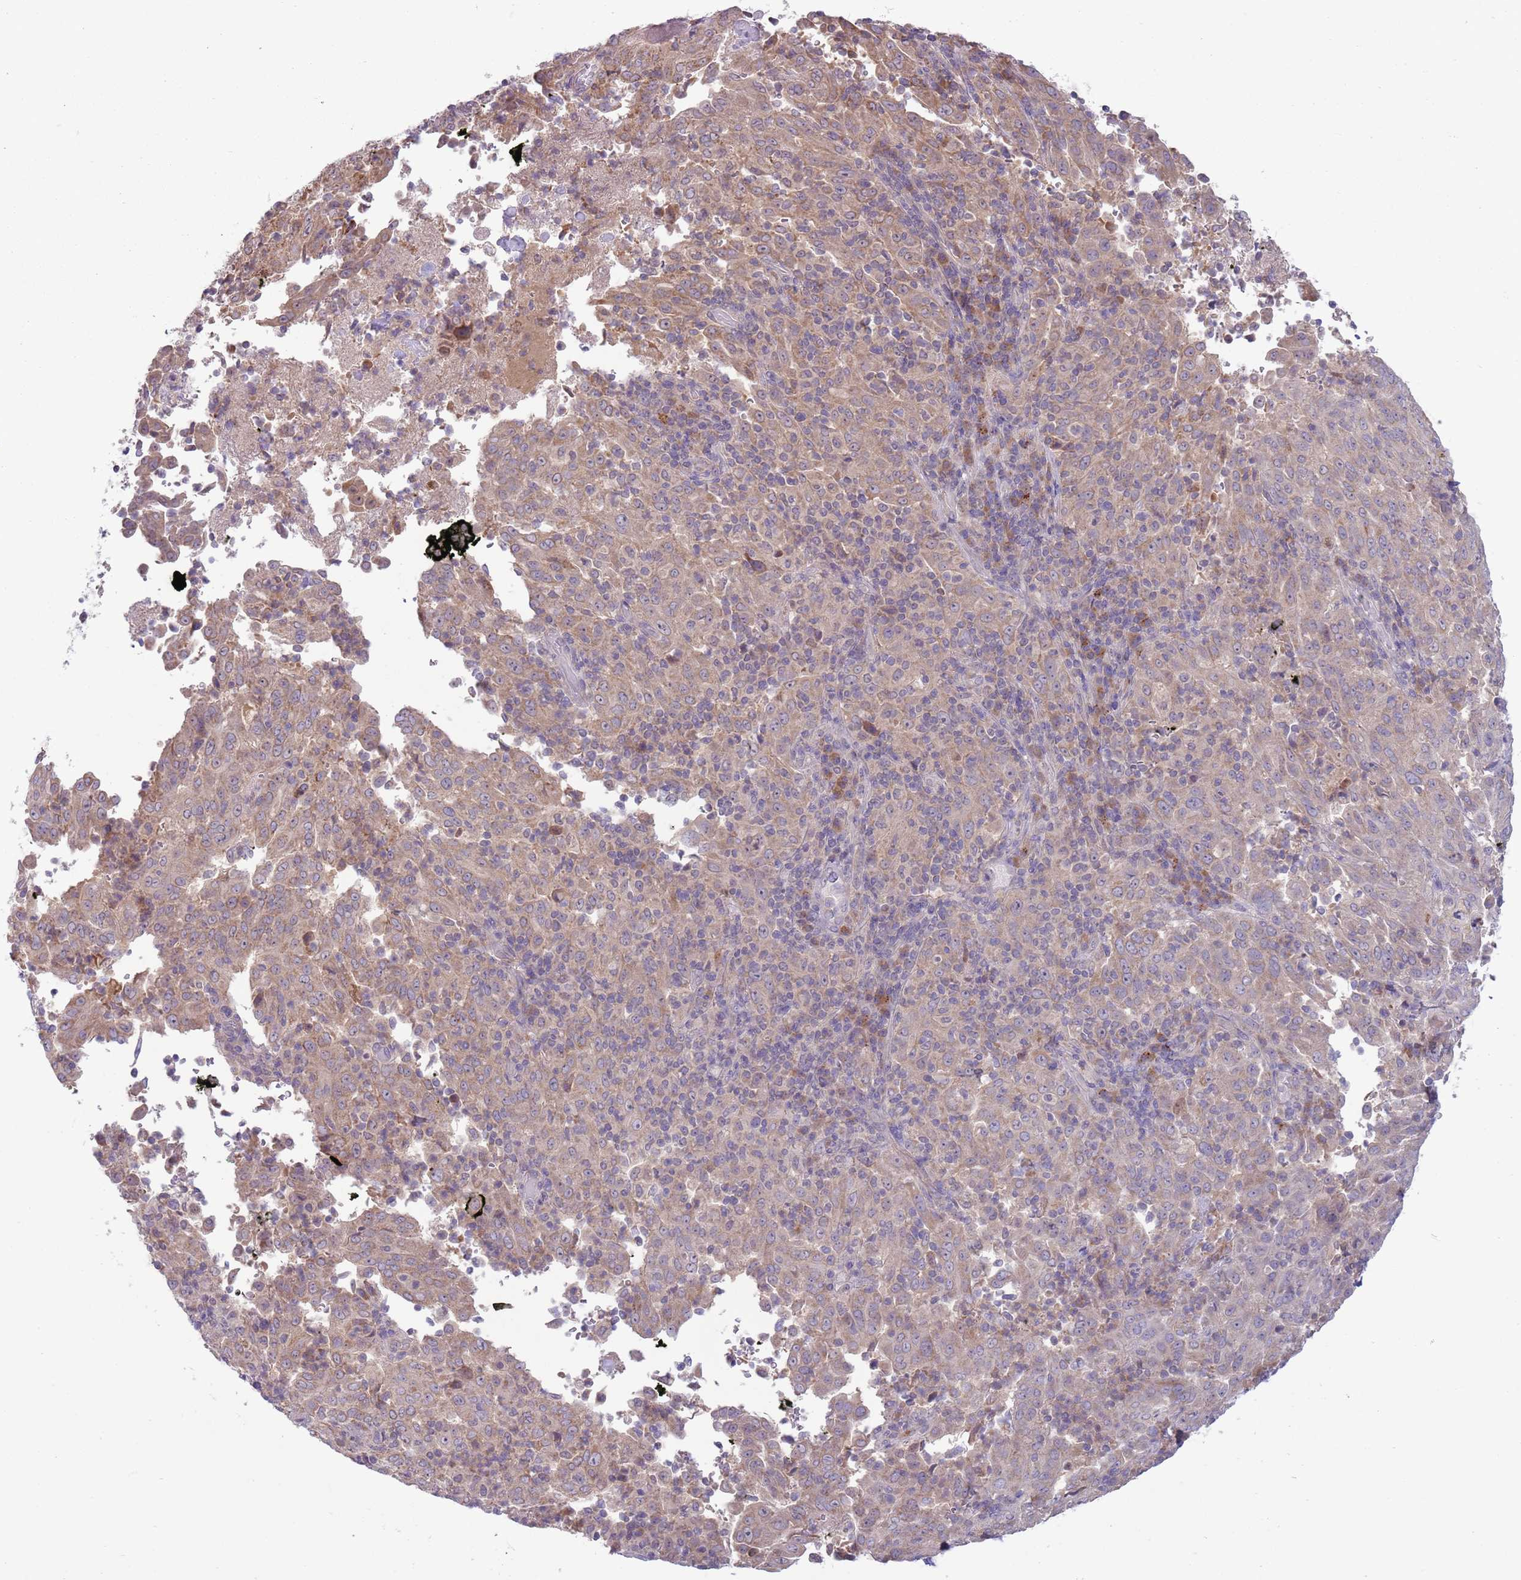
{"staining": {"intensity": "moderate", "quantity": "<25%", "location": "cytoplasmic/membranous"}, "tissue": "pancreatic cancer", "cell_type": "Tumor cells", "image_type": "cancer", "snomed": [{"axis": "morphology", "description": "Adenocarcinoma, NOS"}, {"axis": "topography", "description": "Pancreas"}], "caption": "An immunohistochemistry (IHC) histopathology image of neoplastic tissue is shown. Protein staining in brown highlights moderate cytoplasmic/membranous positivity in pancreatic cancer within tumor cells.", "gene": "SKOR2", "patient": {"sex": "male", "age": 63}}